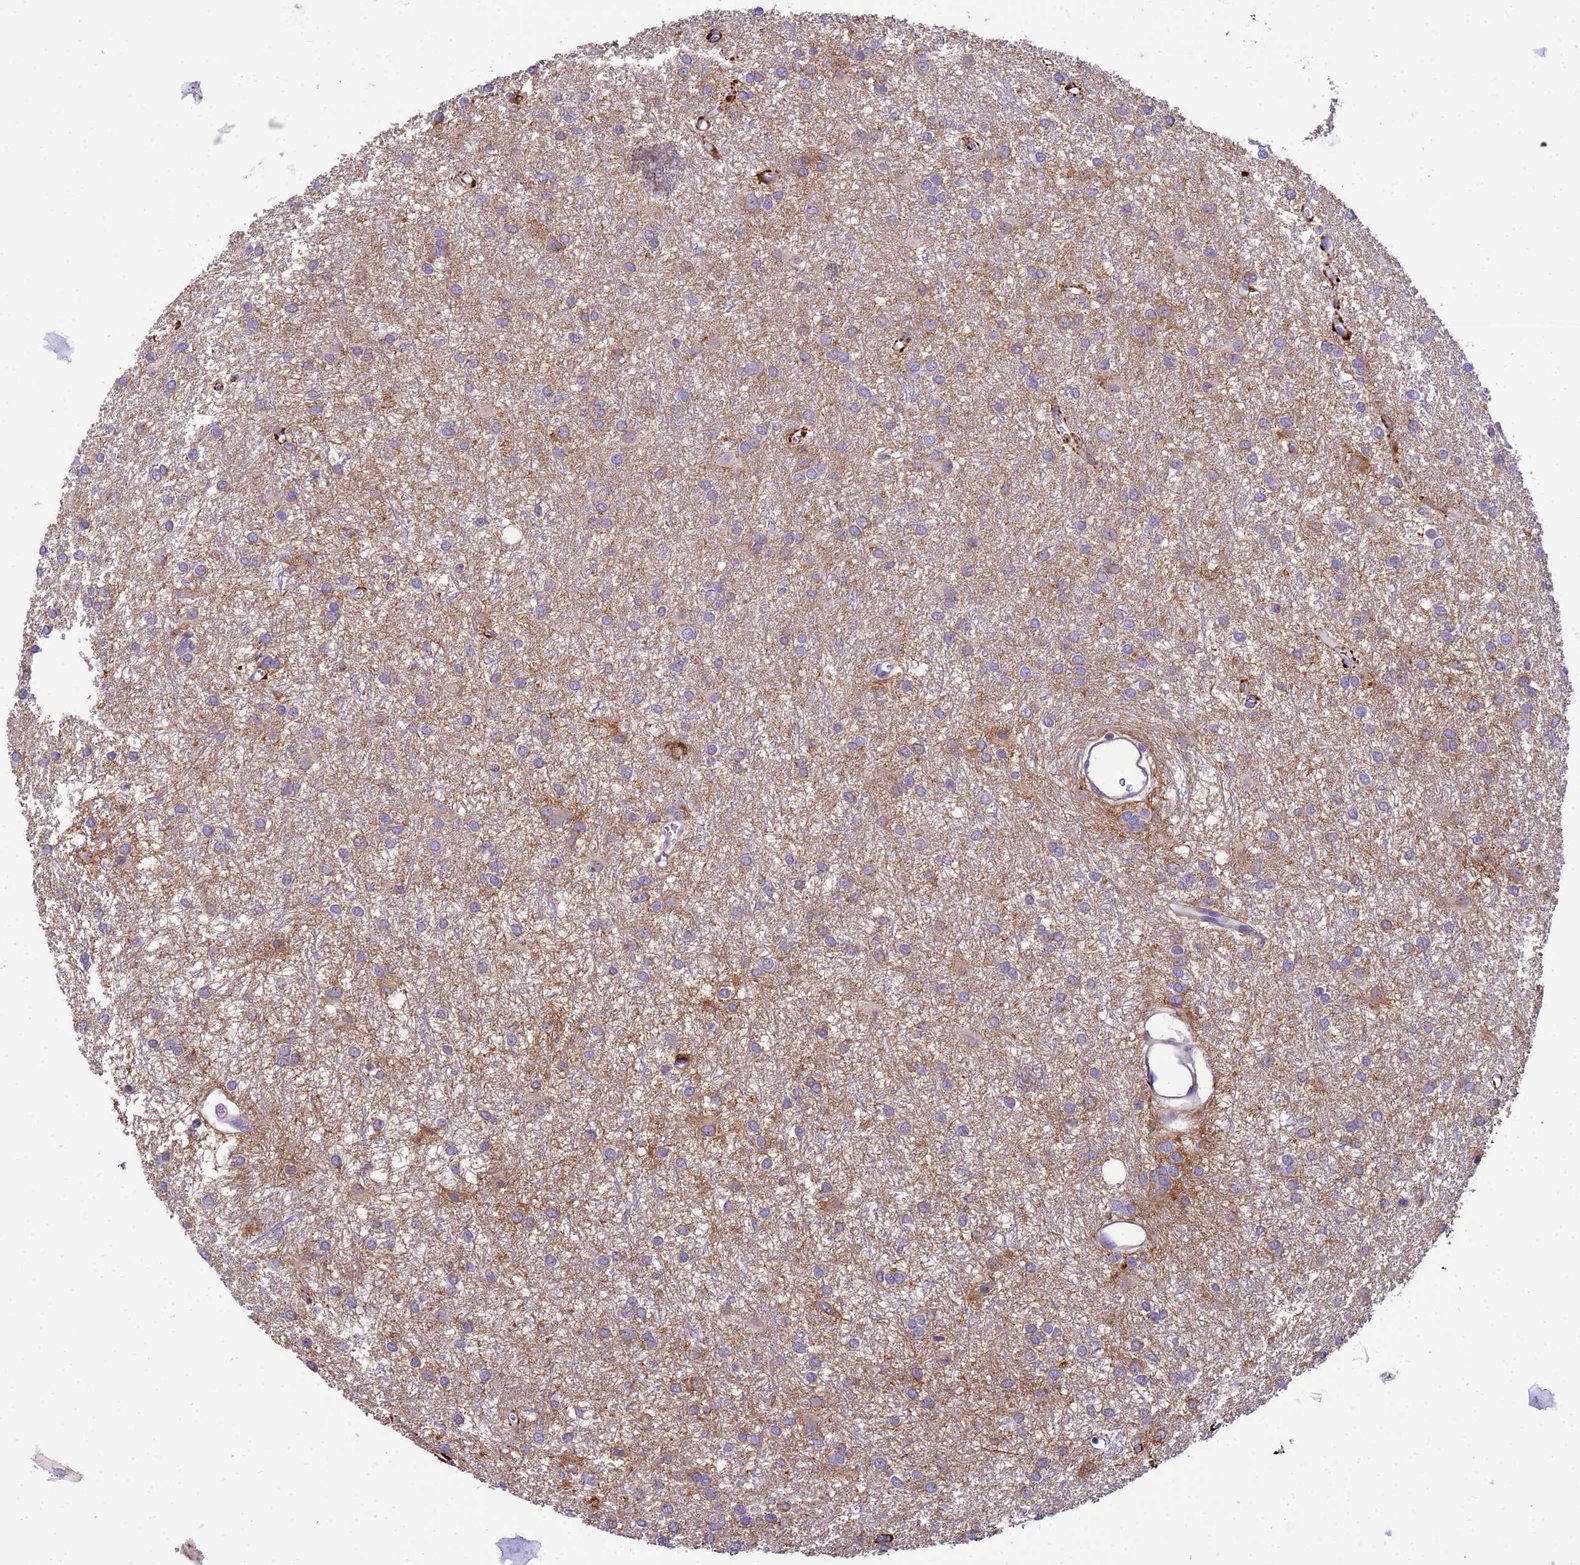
{"staining": {"intensity": "negative", "quantity": "none", "location": "none"}, "tissue": "glioma", "cell_type": "Tumor cells", "image_type": "cancer", "snomed": [{"axis": "morphology", "description": "Glioma, malignant, High grade"}, {"axis": "topography", "description": "Brain"}], "caption": "A photomicrograph of glioma stained for a protein displays no brown staining in tumor cells.", "gene": "P2RX7", "patient": {"sex": "female", "age": 50}}